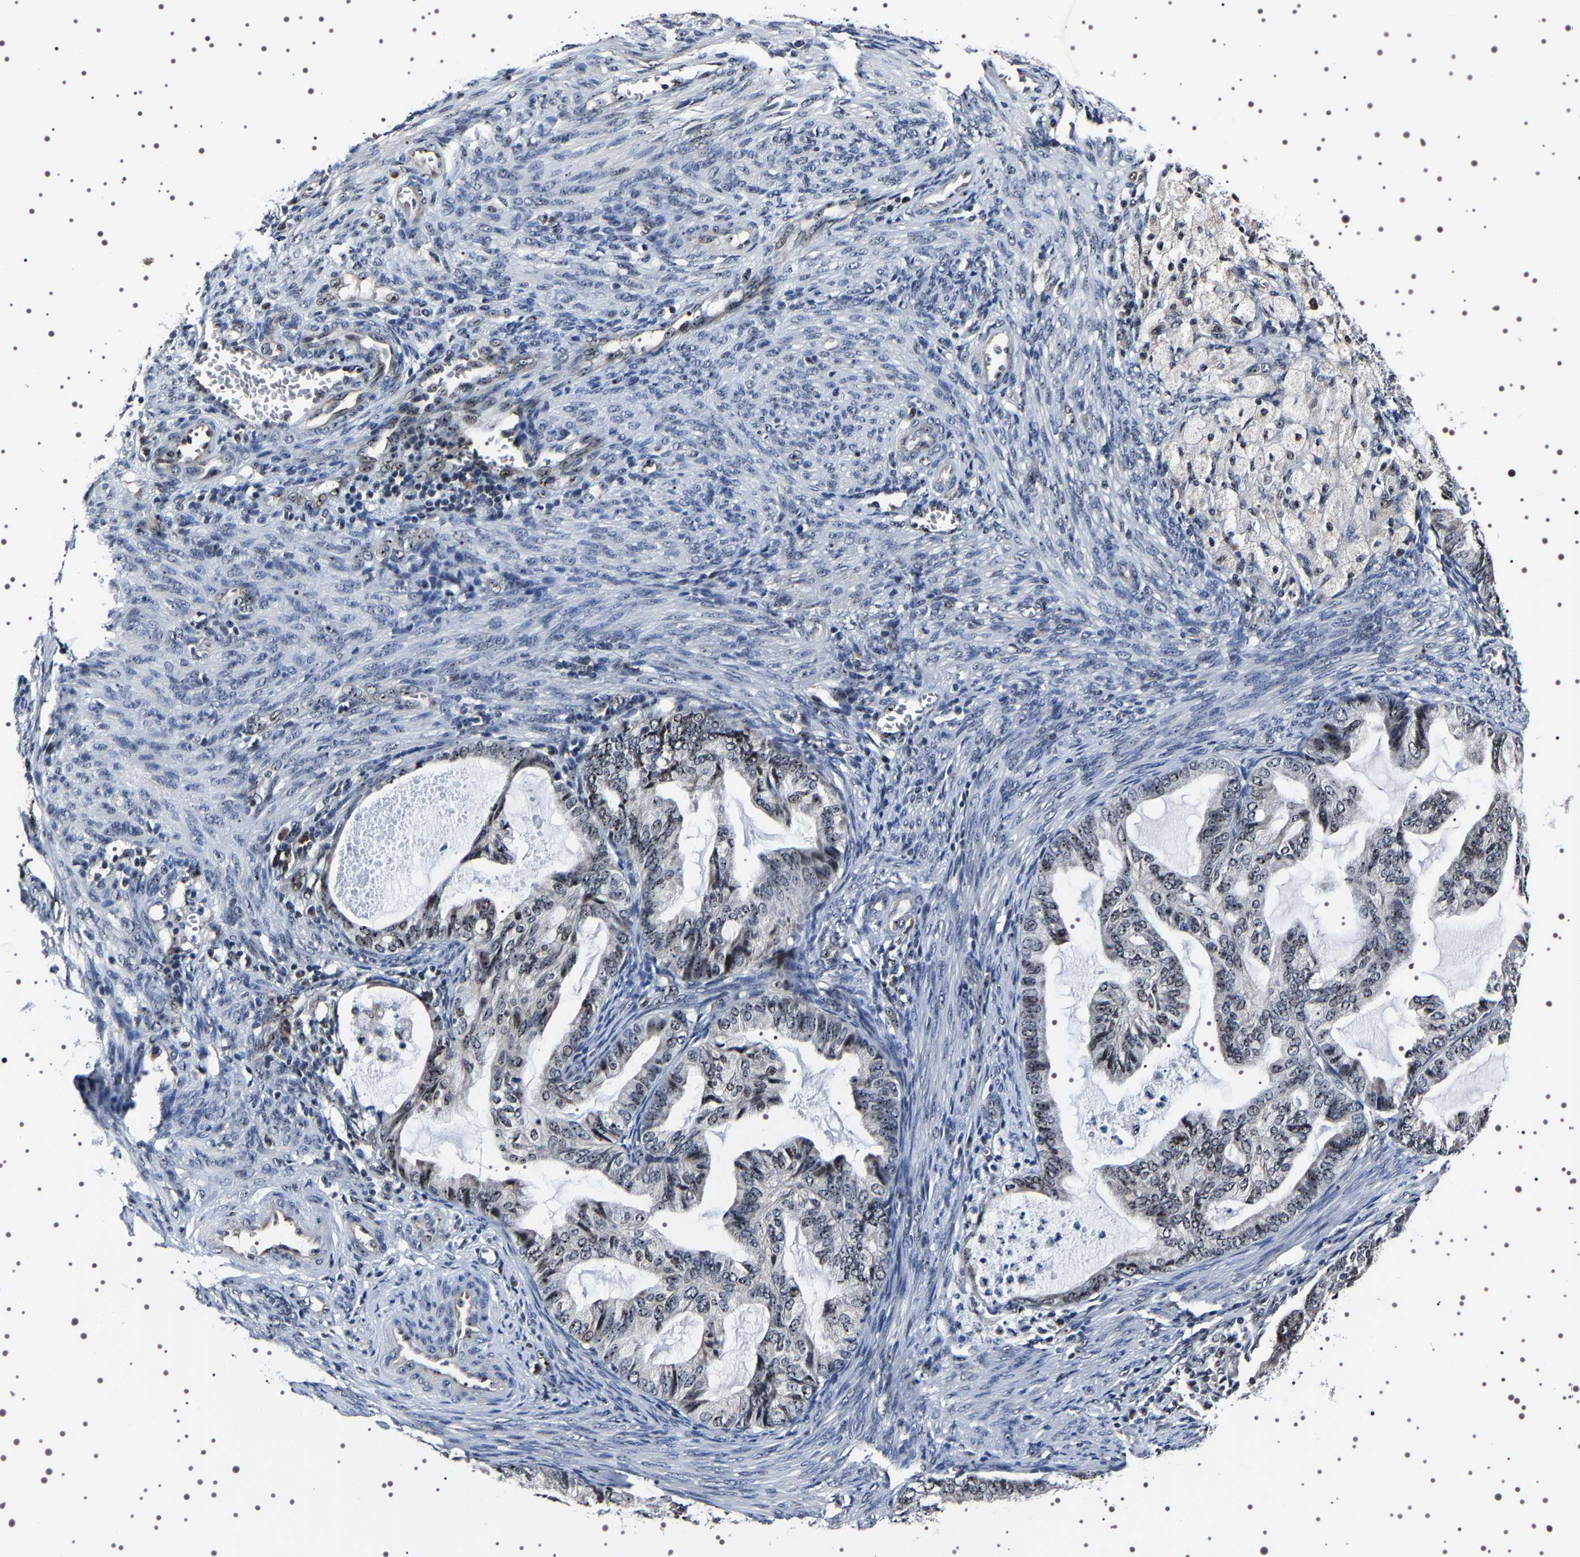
{"staining": {"intensity": "moderate", "quantity": ">75%", "location": "nuclear"}, "tissue": "cervical cancer", "cell_type": "Tumor cells", "image_type": "cancer", "snomed": [{"axis": "morphology", "description": "Normal tissue, NOS"}, {"axis": "morphology", "description": "Adenocarcinoma, NOS"}, {"axis": "topography", "description": "Cervix"}, {"axis": "topography", "description": "Endometrium"}], "caption": "Brown immunohistochemical staining in cervical adenocarcinoma demonstrates moderate nuclear expression in approximately >75% of tumor cells.", "gene": "GNL3", "patient": {"sex": "female", "age": 86}}